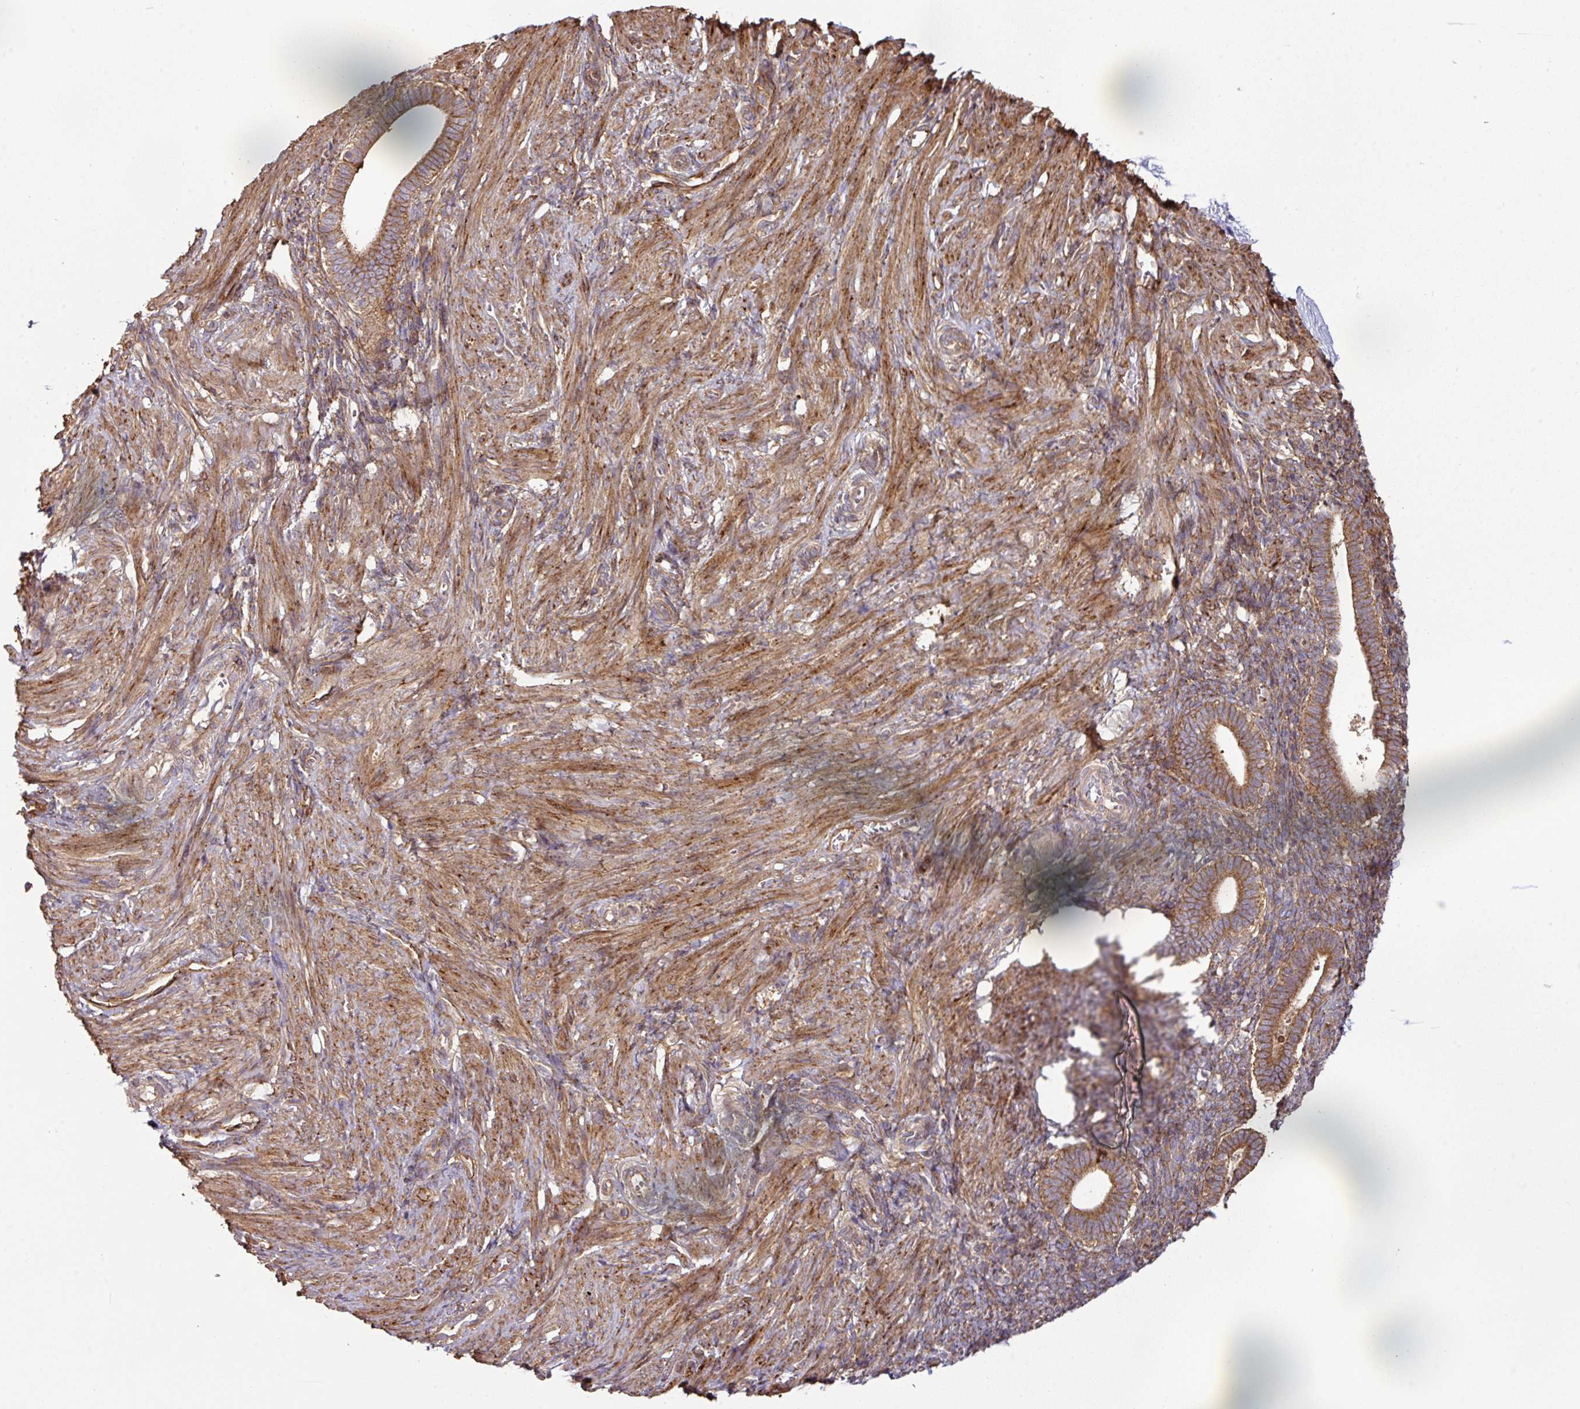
{"staining": {"intensity": "moderate", "quantity": "<25%", "location": "cytoplasmic/membranous"}, "tissue": "endometrium", "cell_type": "Cells in endometrial stroma", "image_type": "normal", "snomed": [{"axis": "morphology", "description": "Normal tissue, NOS"}, {"axis": "topography", "description": "Endometrium"}], "caption": "Protein staining of unremarkable endometrium exhibits moderate cytoplasmic/membranous positivity in about <25% of cells in endometrial stroma.", "gene": "CASP2", "patient": {"sex": "female", "age": 34}}